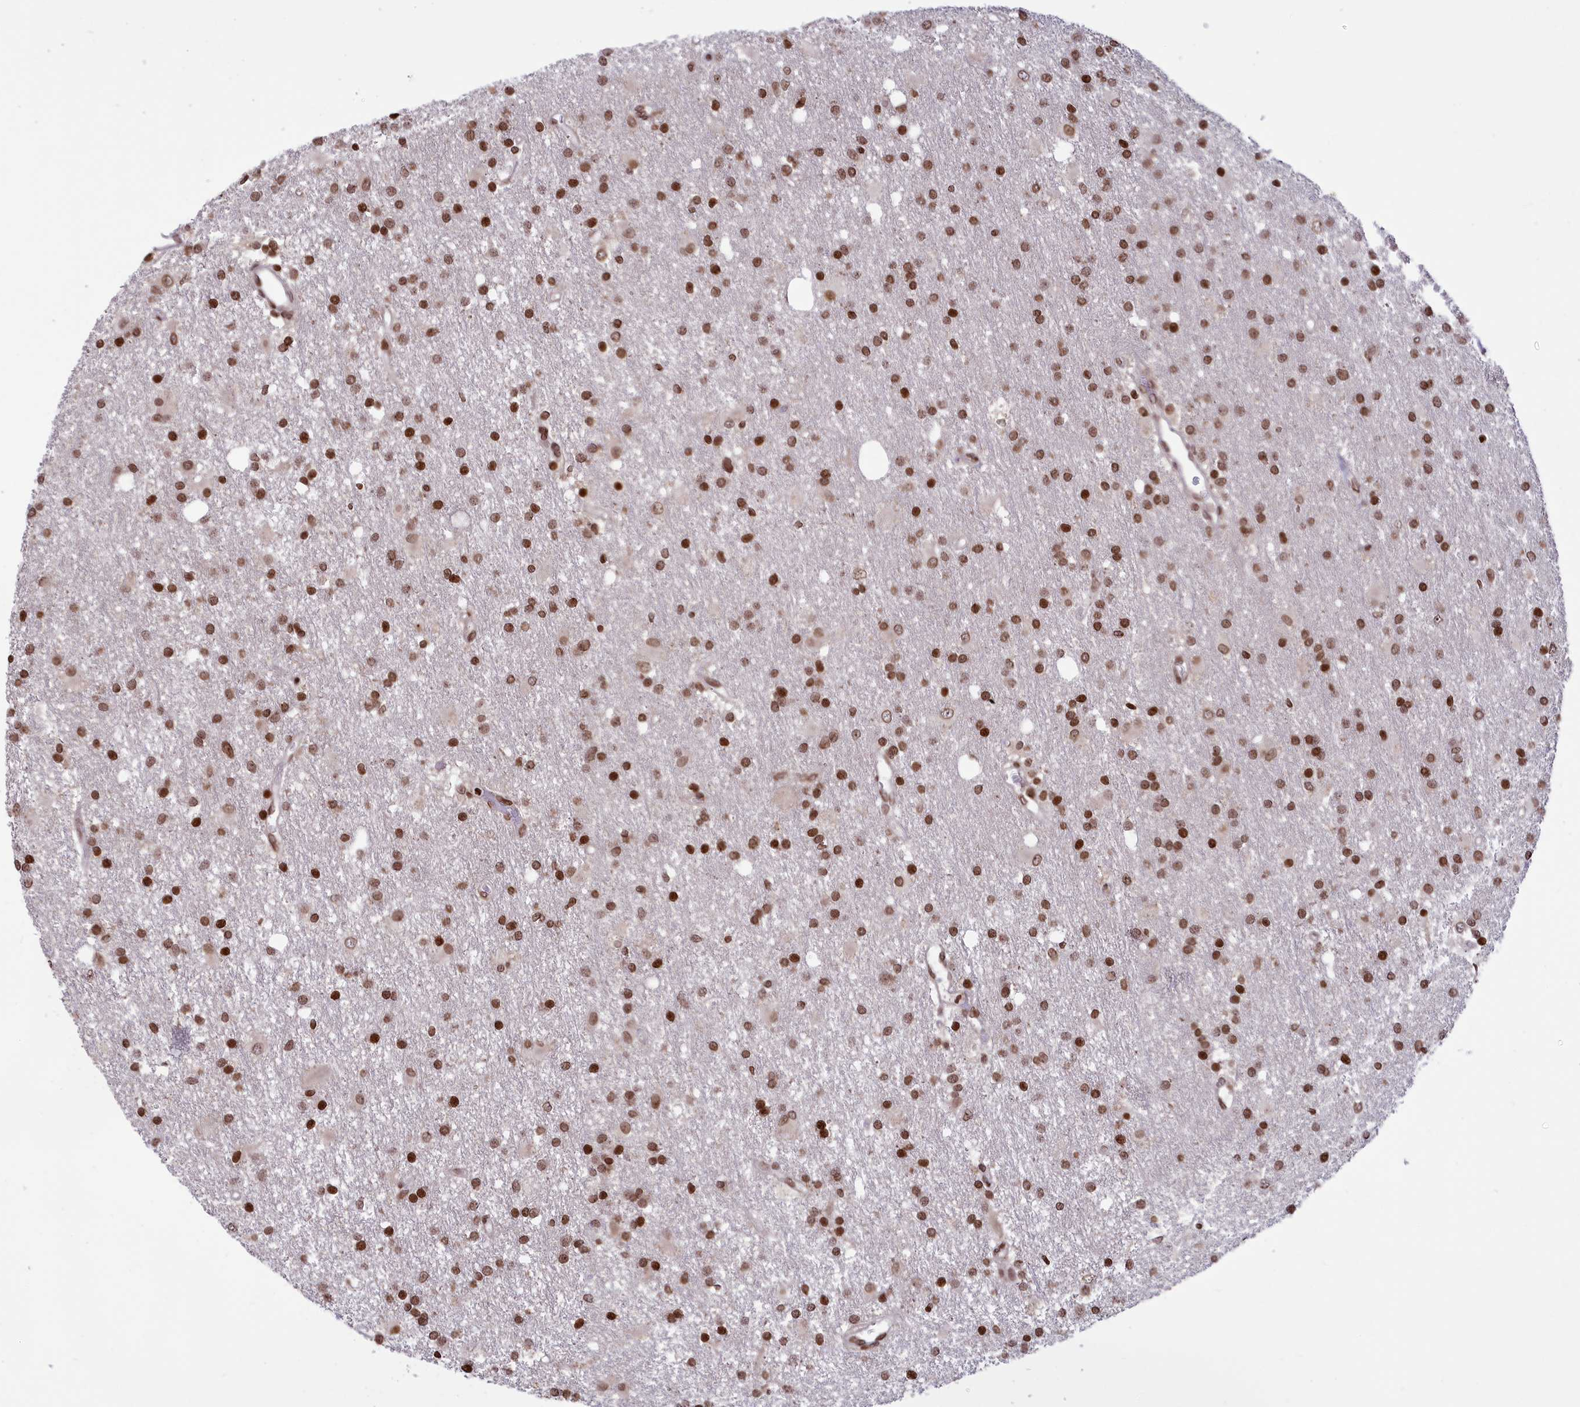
{"staining": {"intensity": "strong", "quantity": ">75%", "location": "nuclear"}, "tissue": "glioma", "cell_type": "Tumor cells", "image_type": "cancer", "snomed": [{"axis": "morphology", "description": "Glioma, malignant, High grade"}, {"axis": "topography", "description": "Brain"}], "caption": "About >75% of tumor cells in human malignant glioma (high-grade) show strong nuclear protein positivity as visualized by brown immunohistochemical staining.", "gene": "TET2", "patient": {"sex": "male", "age": 77}}